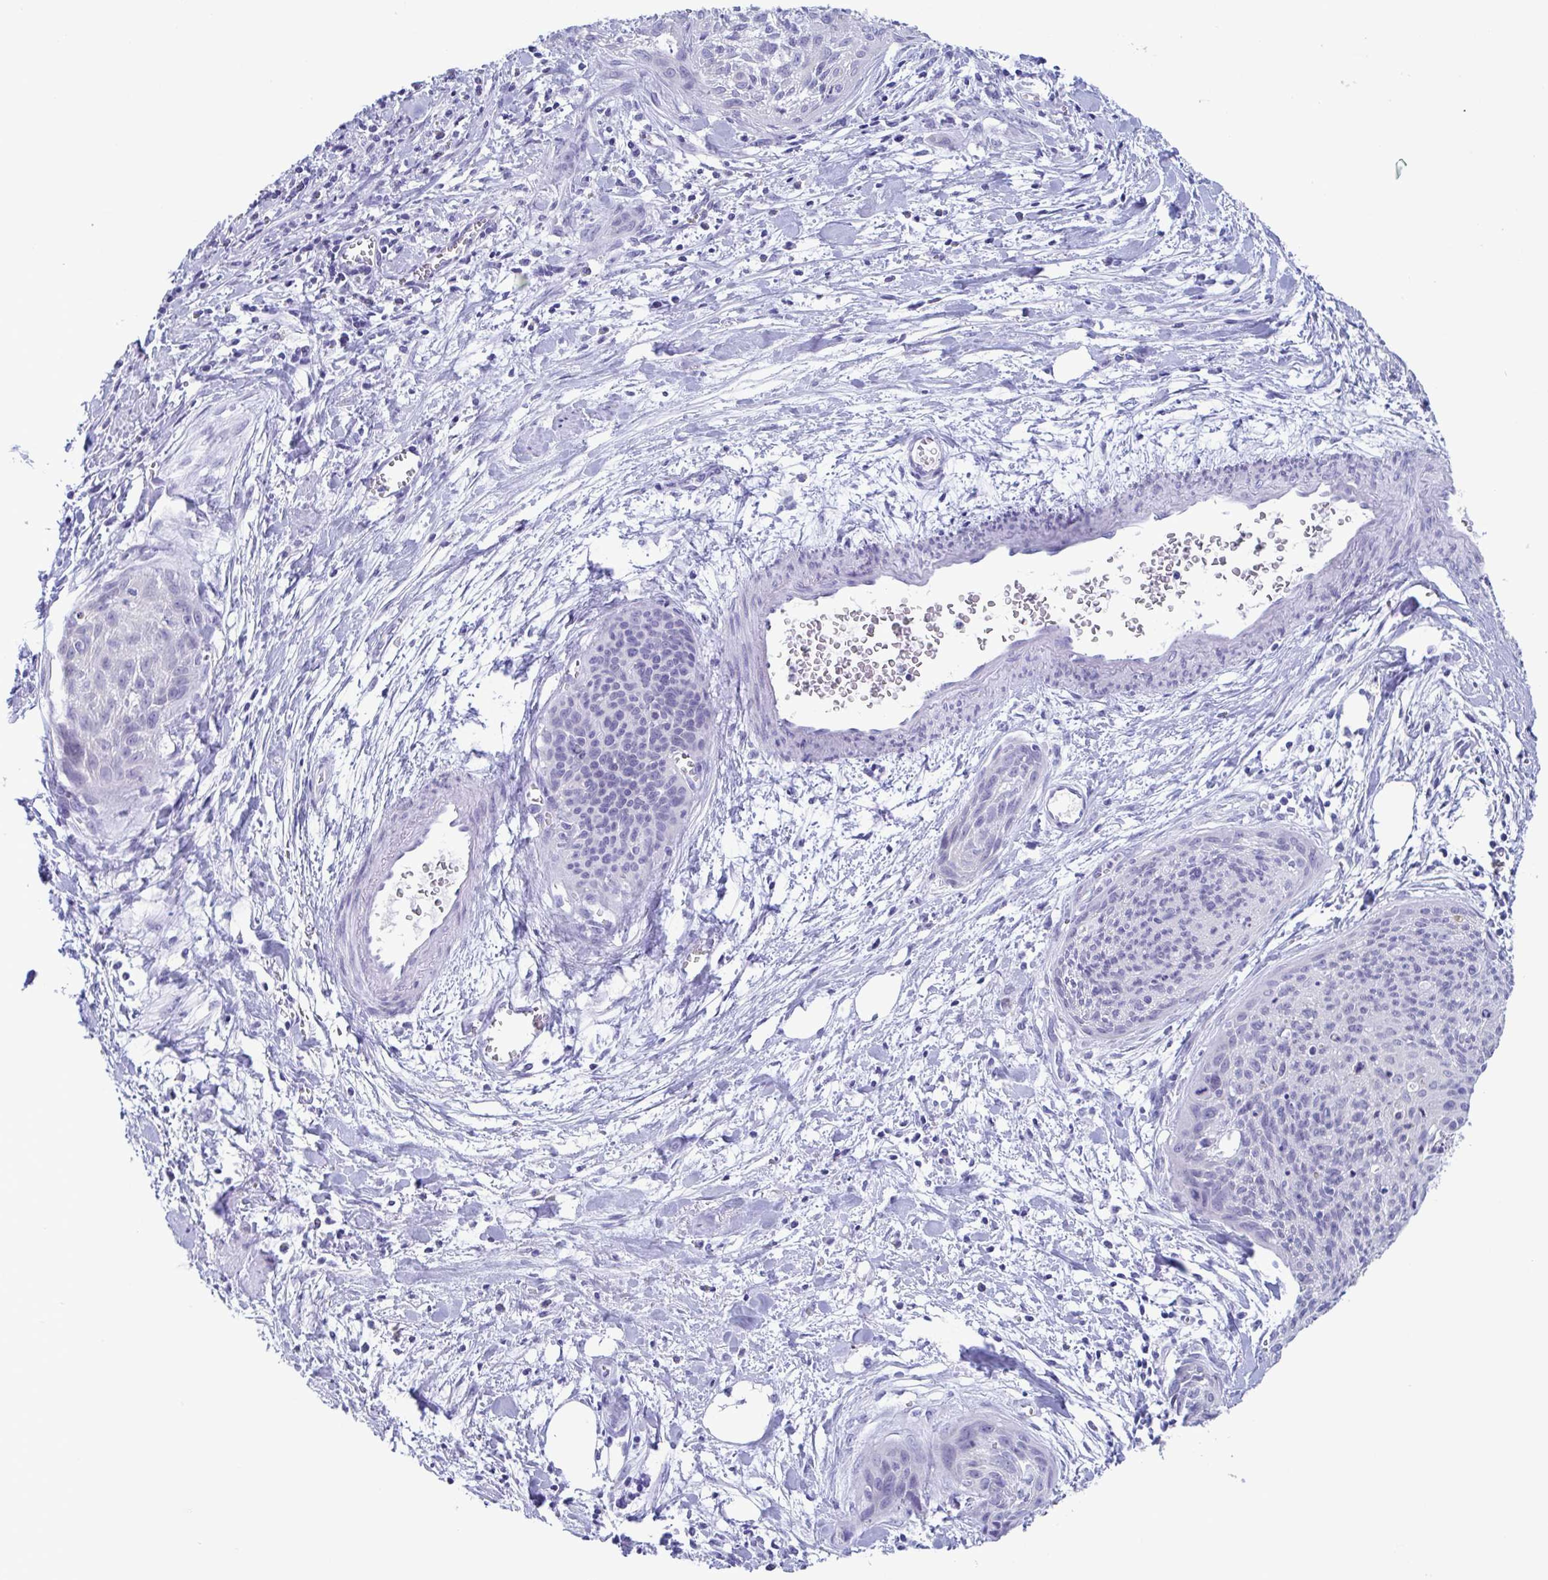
{"staining": {"intensity": "negative", "quantity": "none", "location": "none"}, "tissue": "cervical cancer", "cell_type": "Tumor cells", "image_type": "cancer", "snomed": [{"axis": "morphology", "description": "Squamous cell carcinoma, NOS"}, {"axis": "topography", "description": "Cervix"}], "caption": "Tumor cells are negative for brown protein staining in cervical cancer (squamous cell carcinoma).", "gene": "CDX4", "patient": {"sex": "female", "age": 55}}